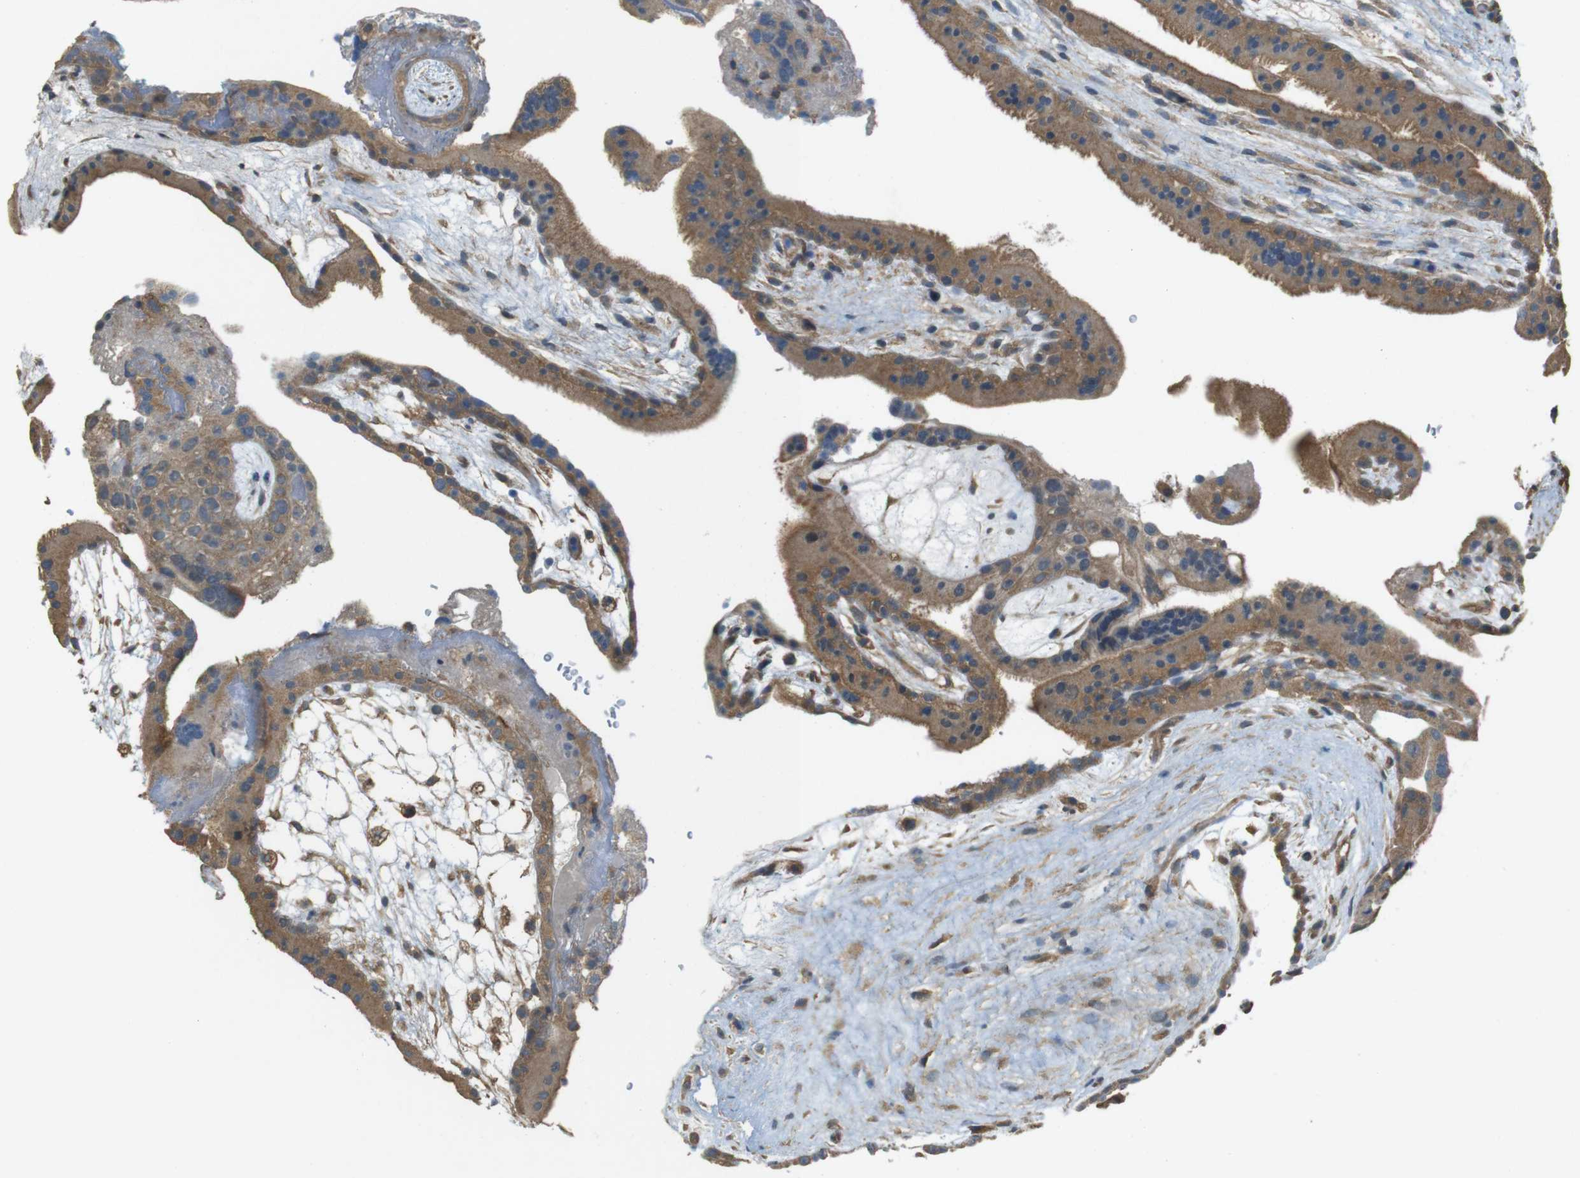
{"staining": {"intensity": "moderate", "quantity": ">75%", "location": "cytoplasmic/membranous"}, "tissue": "placenta", "cell_type": "Trophoblastic cells", "image_type": "normal", "snomed": [{"axis": "morphology", "description": "Normal tissue, NOS"}, {"axis": "topography", "description": "Placenta"}], "caption": "The photomicrograph displays staining of unremarkable placenta, revealing moderate cytoplasmic/membranous protein positivity (brown color) within trophoblastic cells.", "gene": "ZDHHC20", "patient": {"sex": "female", "age": 19}}